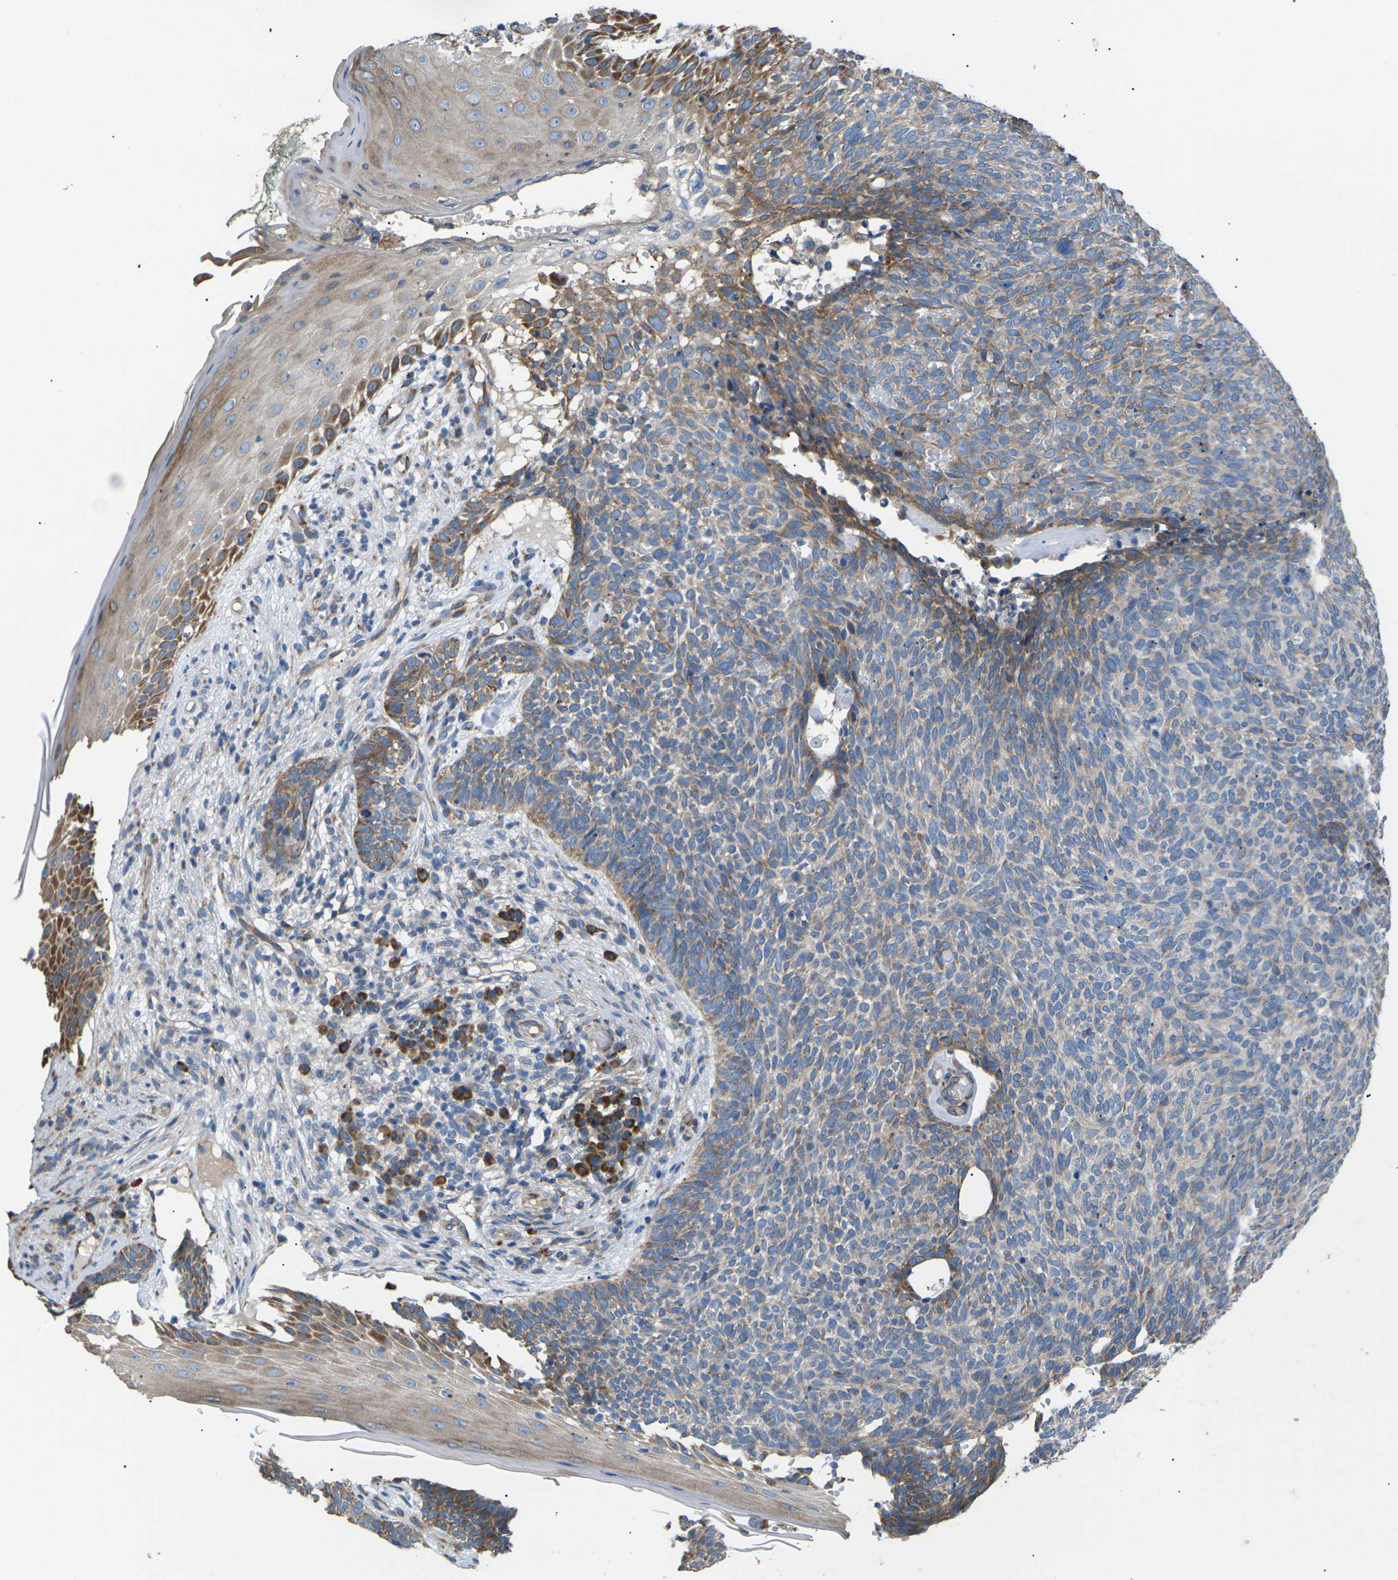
{"staining": {"intensity": "moderate", "quantity": "<25%", "location": "cytoplasmic/membranous"}, "tissue": "skin cancer", "cell_type": "Tumor cells", "image_type": "cancer", "snomed": [{"axis": "morphology", "description": "Basal cell carcinoma"}, {"axis": "topography", "description": "Skin"}], "caption": "The photomicrograph reveals a brown stain indicating the presence of a protein in the cytoplasmic/membranous of tumor cells in skin basal cell carcinoma. The staining is performed using DAB brown chromogen to label protein expression. The nuclei are counter-stained blue using hematoxylin.", "gene": "KLHDC8B", "patient": {"sex": "female", "age": 84}}